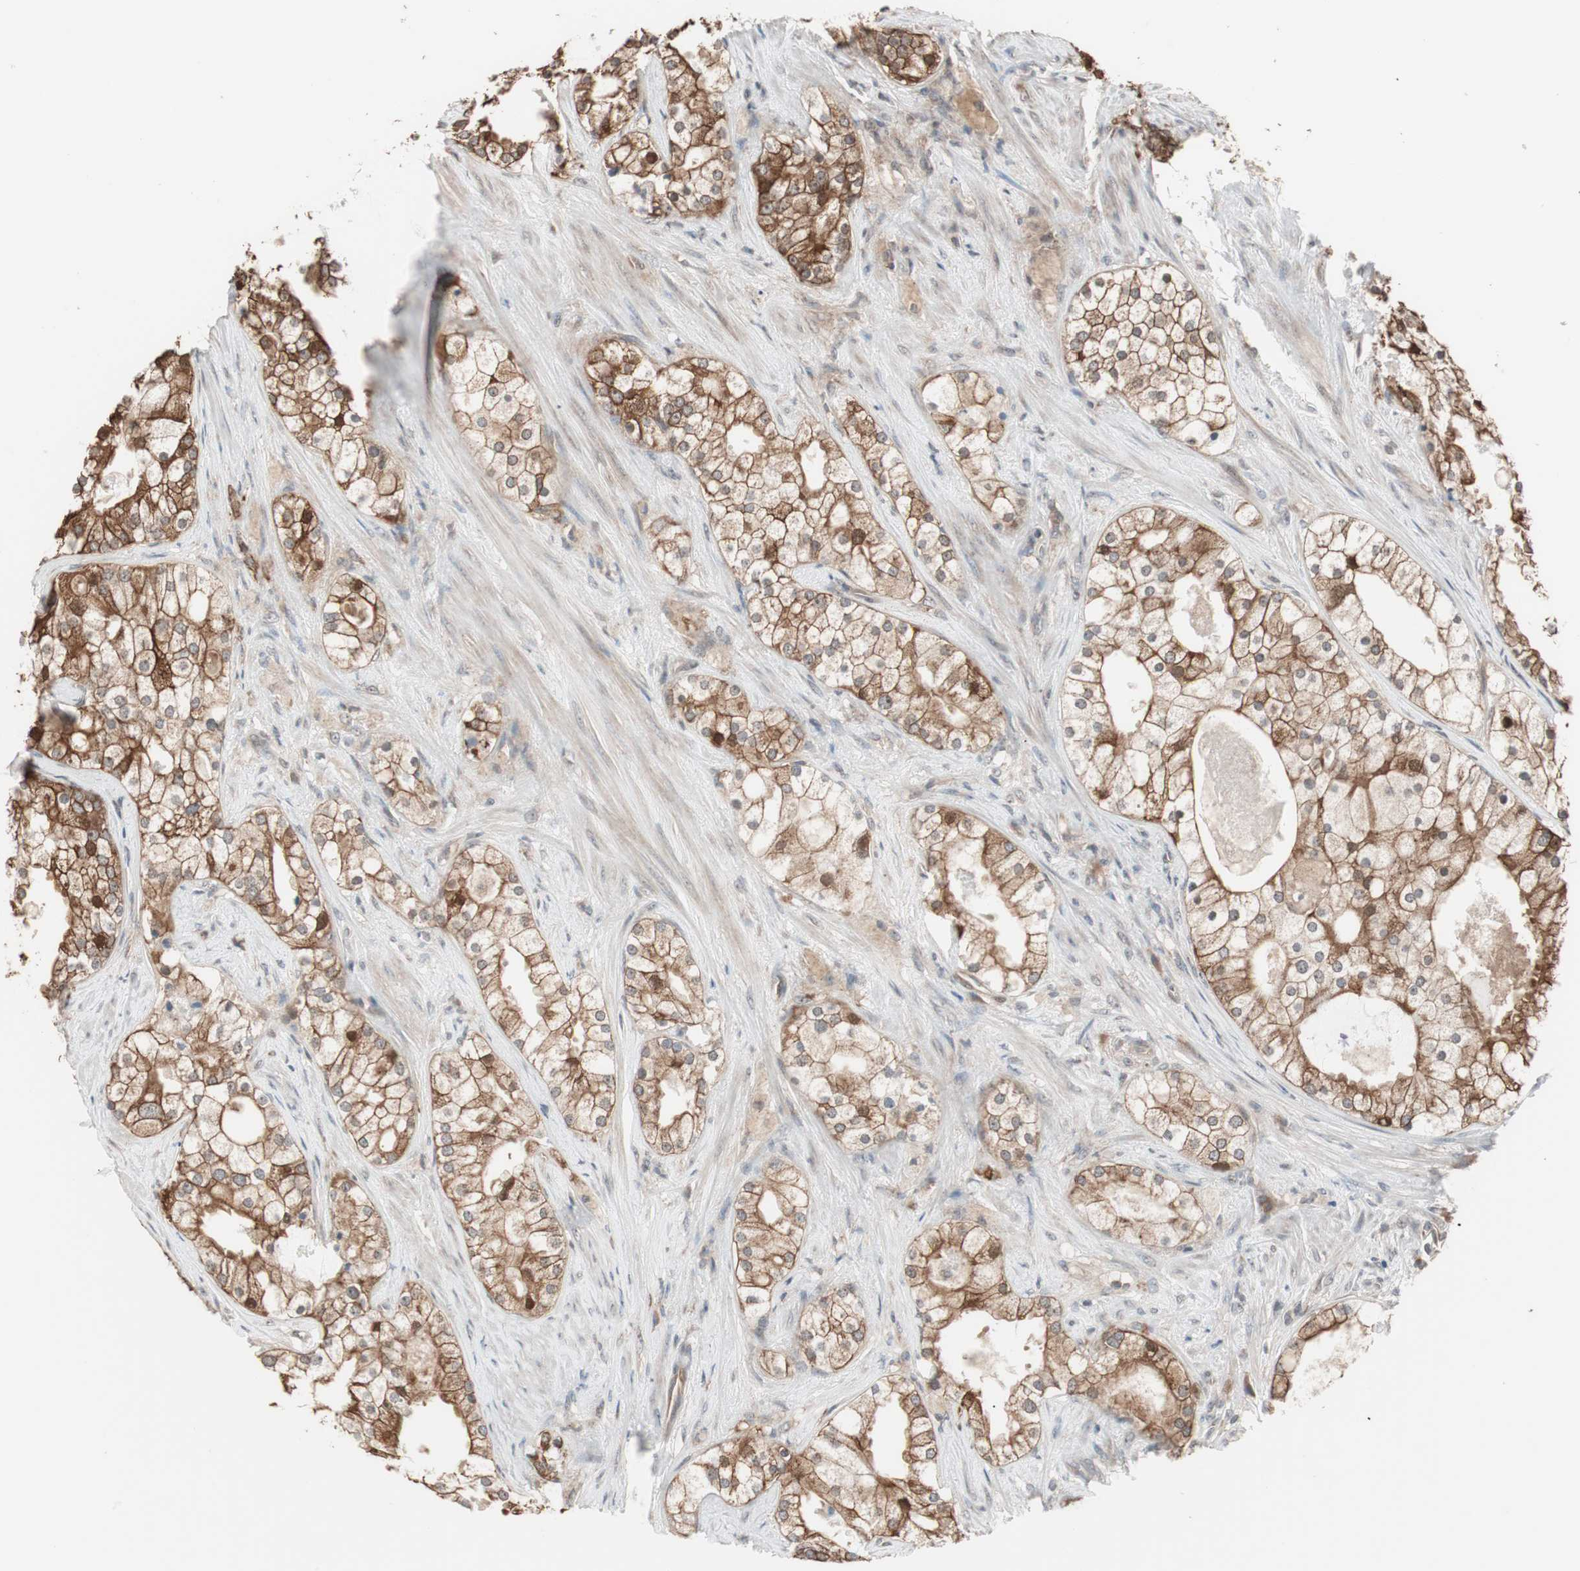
{"staining": {"intensity": "moderate", "quantity": ">75%", "location": "cytoplasmic/membranous"}, "tissue": "prostate cancer", "cell_type": "Tumor cells", "image_type": "cancer", "snomed": [{"axis": "morphology", "description": "Adenocarcinoma, Low grade"}, {"axis": "topography", "description": "Prostate"}], "caption": "Human prostate cancer stained for a protein (brown) demonstrates moderate cytoplasmic/membranous positive positivity in about >75% of tumor cells.", "gene": "FBXO5", "patient": {"sex": "male", "age": 58}}